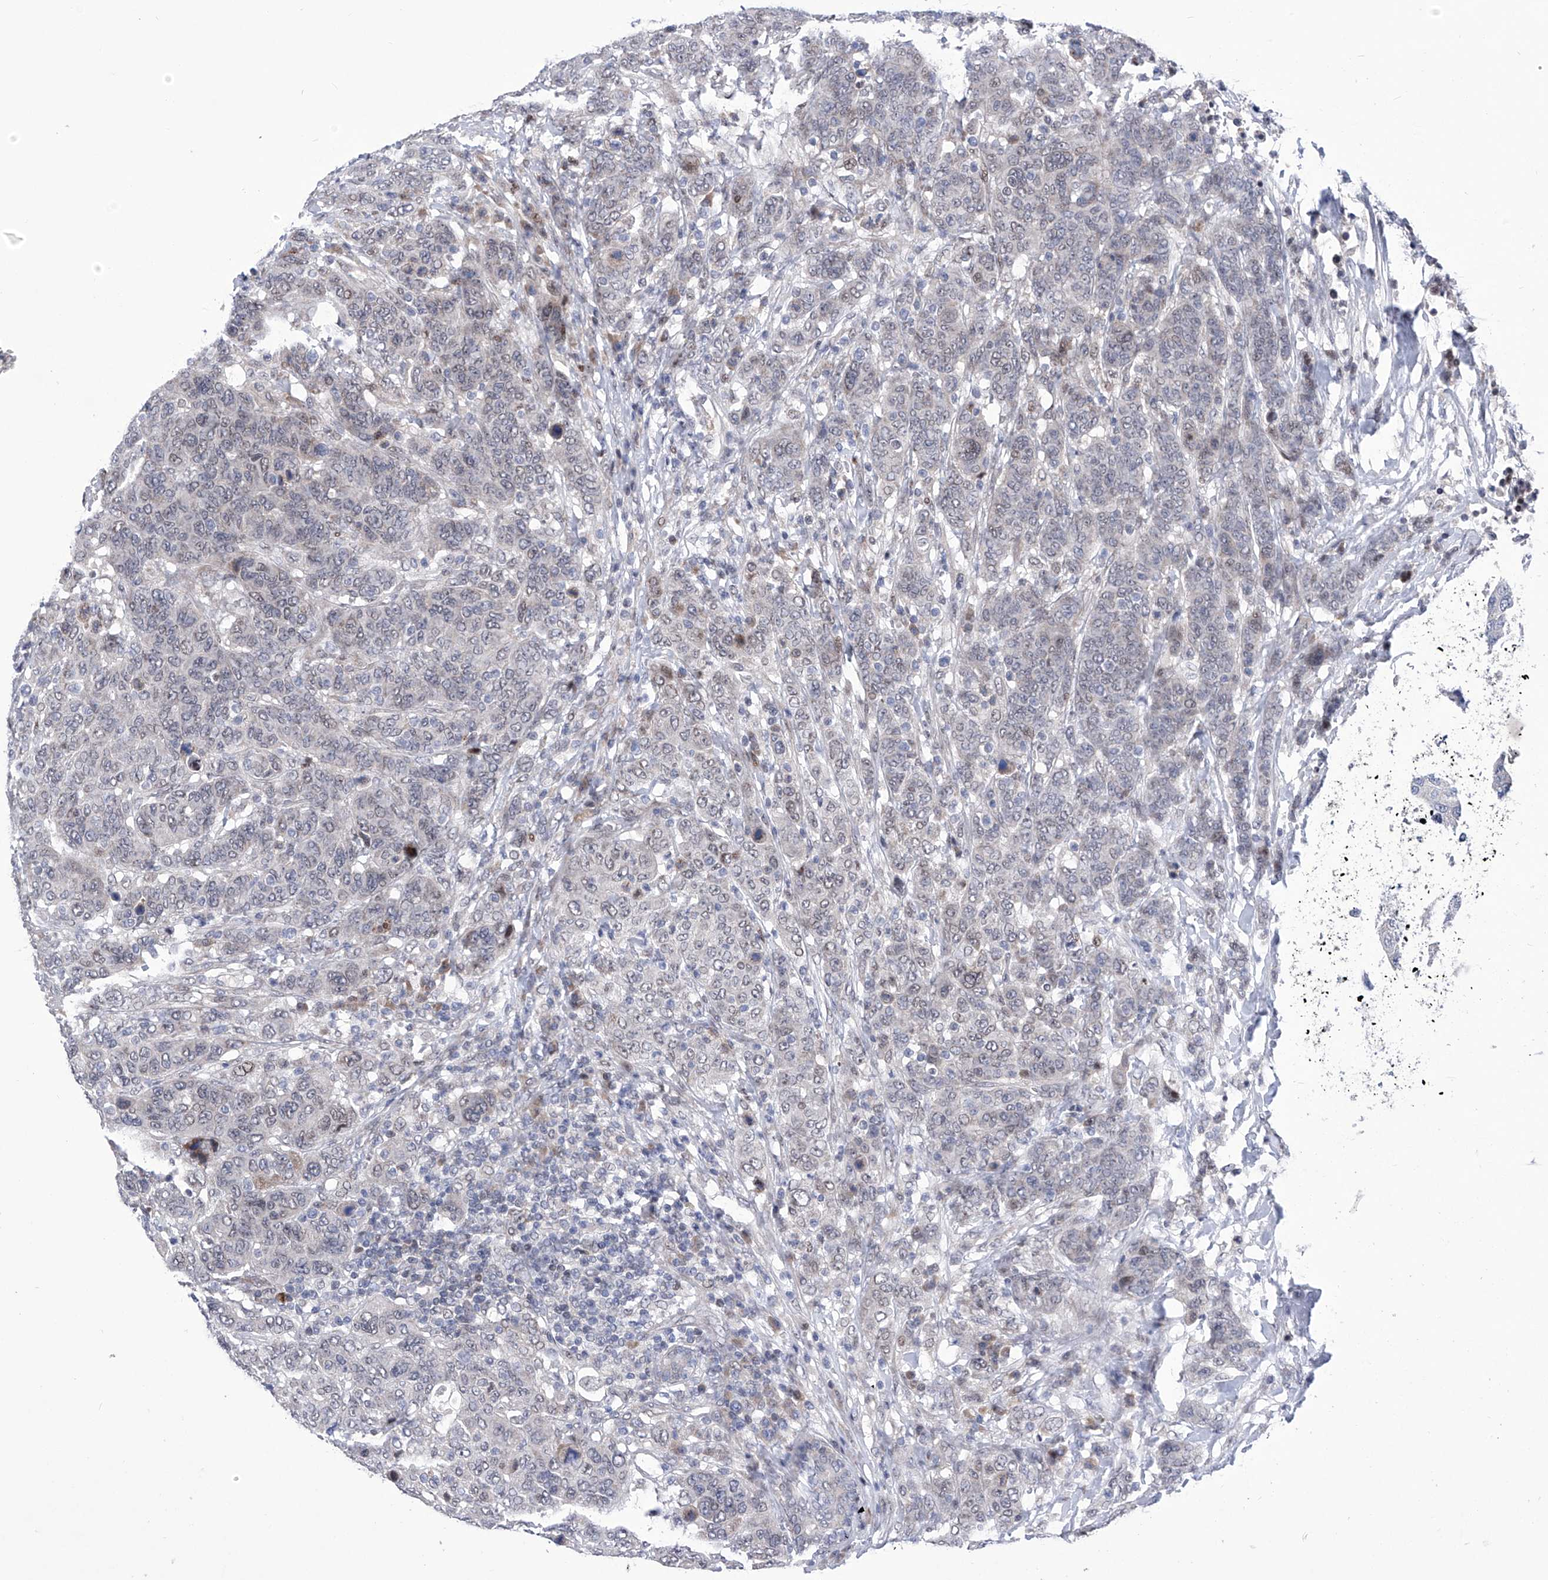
{"staining": {"intensity": "weak", "quantity": "<25%", "location": "nuclear"}, "tissue": "breast cancer", "cell_type": "Tumor cells", "image_type": "cancer", "snomed": [{"axis": "morphology", "description": "Duct carcinoma"}, {"axis": "topography", "description": "Breast"}], "caption": "Breast cancer was stained to show a protein in brown. There is no significant expression in tumor cells.", "gene": "NUFIP1", "patient": {"sex": "female", "age": 37}}